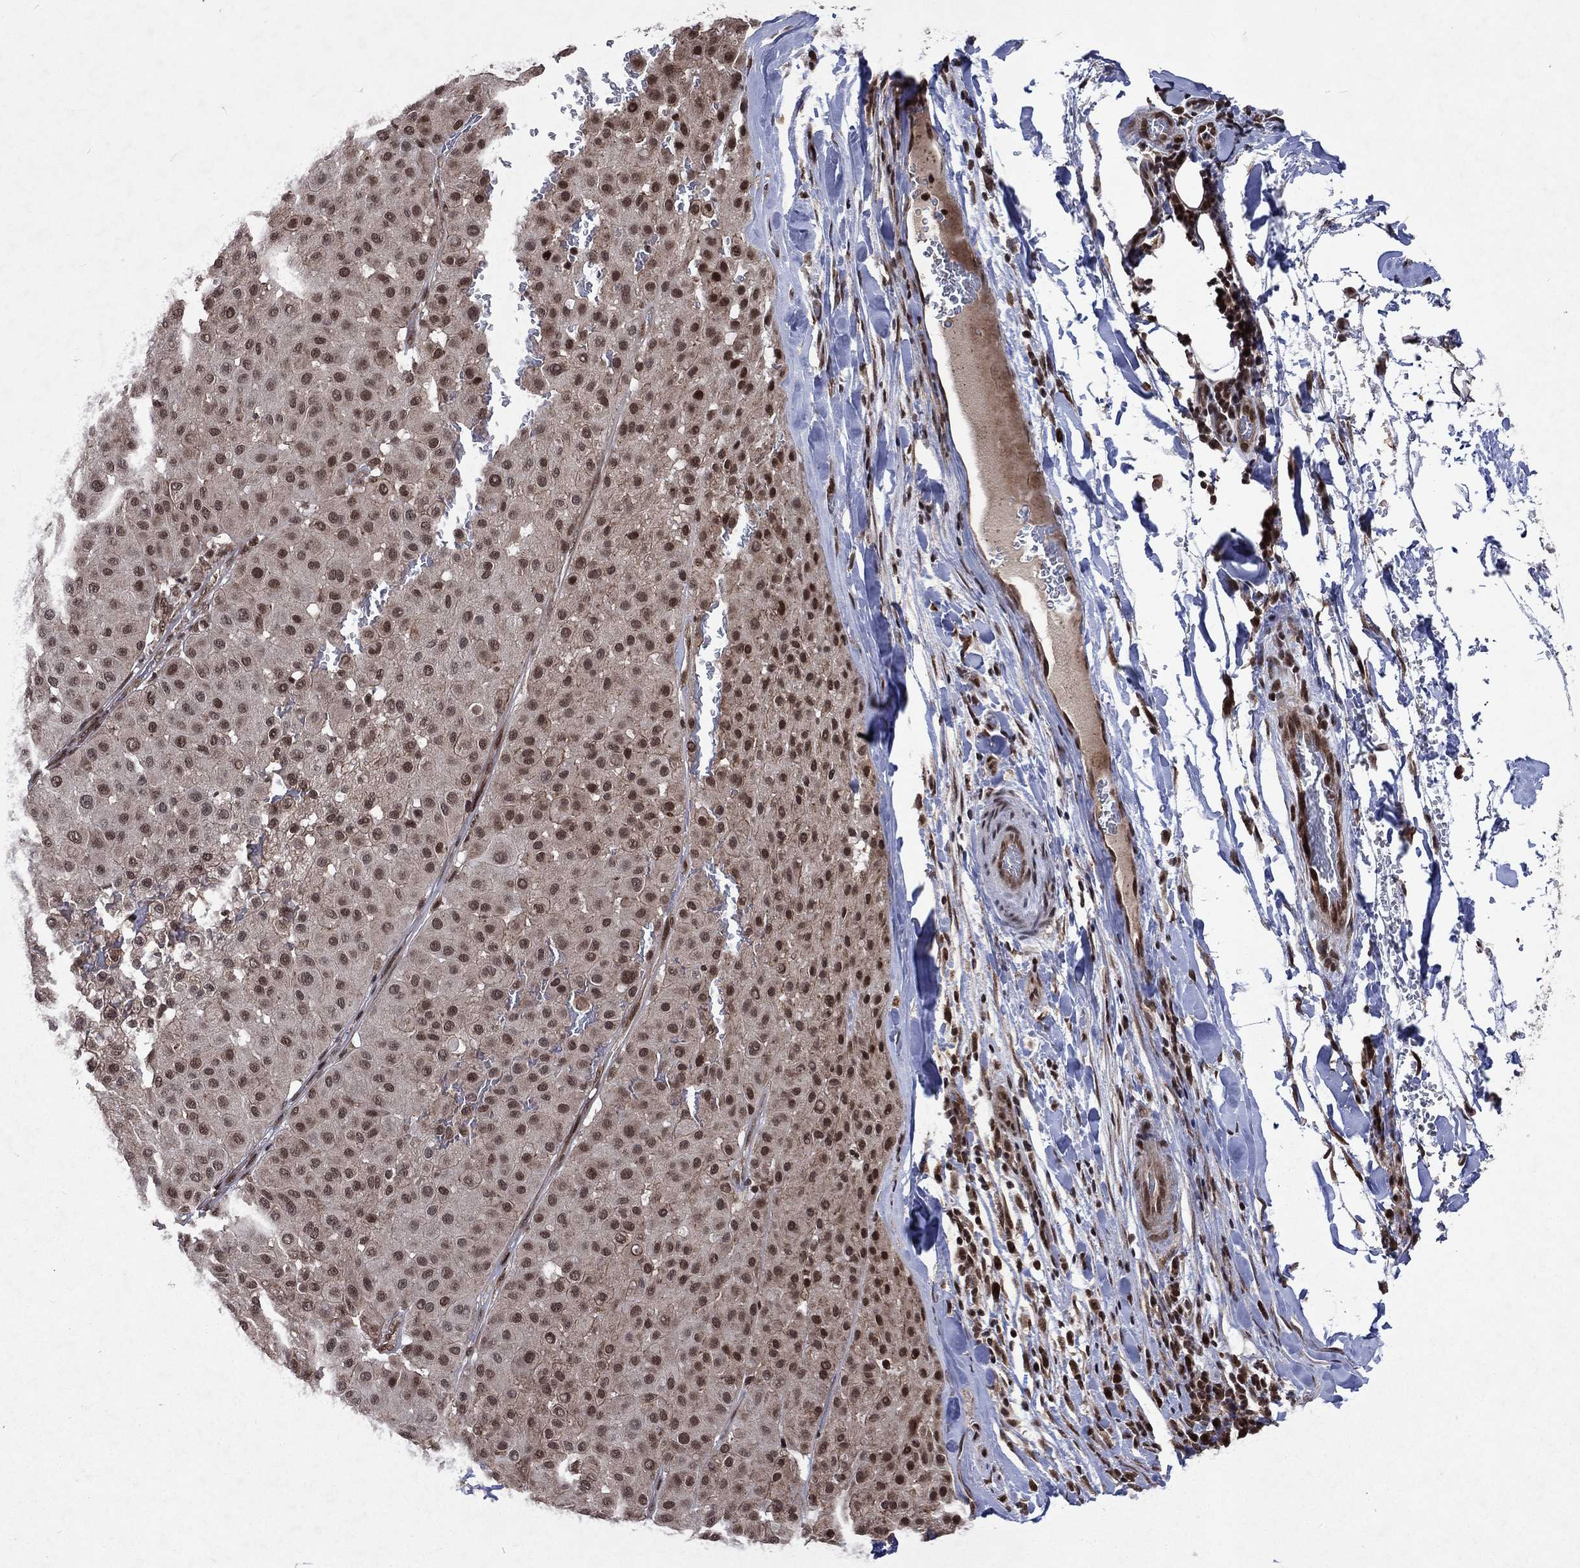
{"staining": {"intensity": "strong", "quantity": "25%-75%", "location": "nuclear"}, "tissue": "melanoma", "cell_type": "Tumor cells", "image_type": "cancer", "snomed": [{"axis": "morphology", "description": "Malignant melanoma, Metastatic site"}, {"axis": "topography", "description": "Smooth muscle"}], "caption": "Immunohistochemical staining of malignant melanoma (metastatic site) reveals high levels of strong nuclear protein positivity in about 25%-75% of tumor cells.", "gene": "DMAP1", "patient": {"sex": "male", "age": 41}}